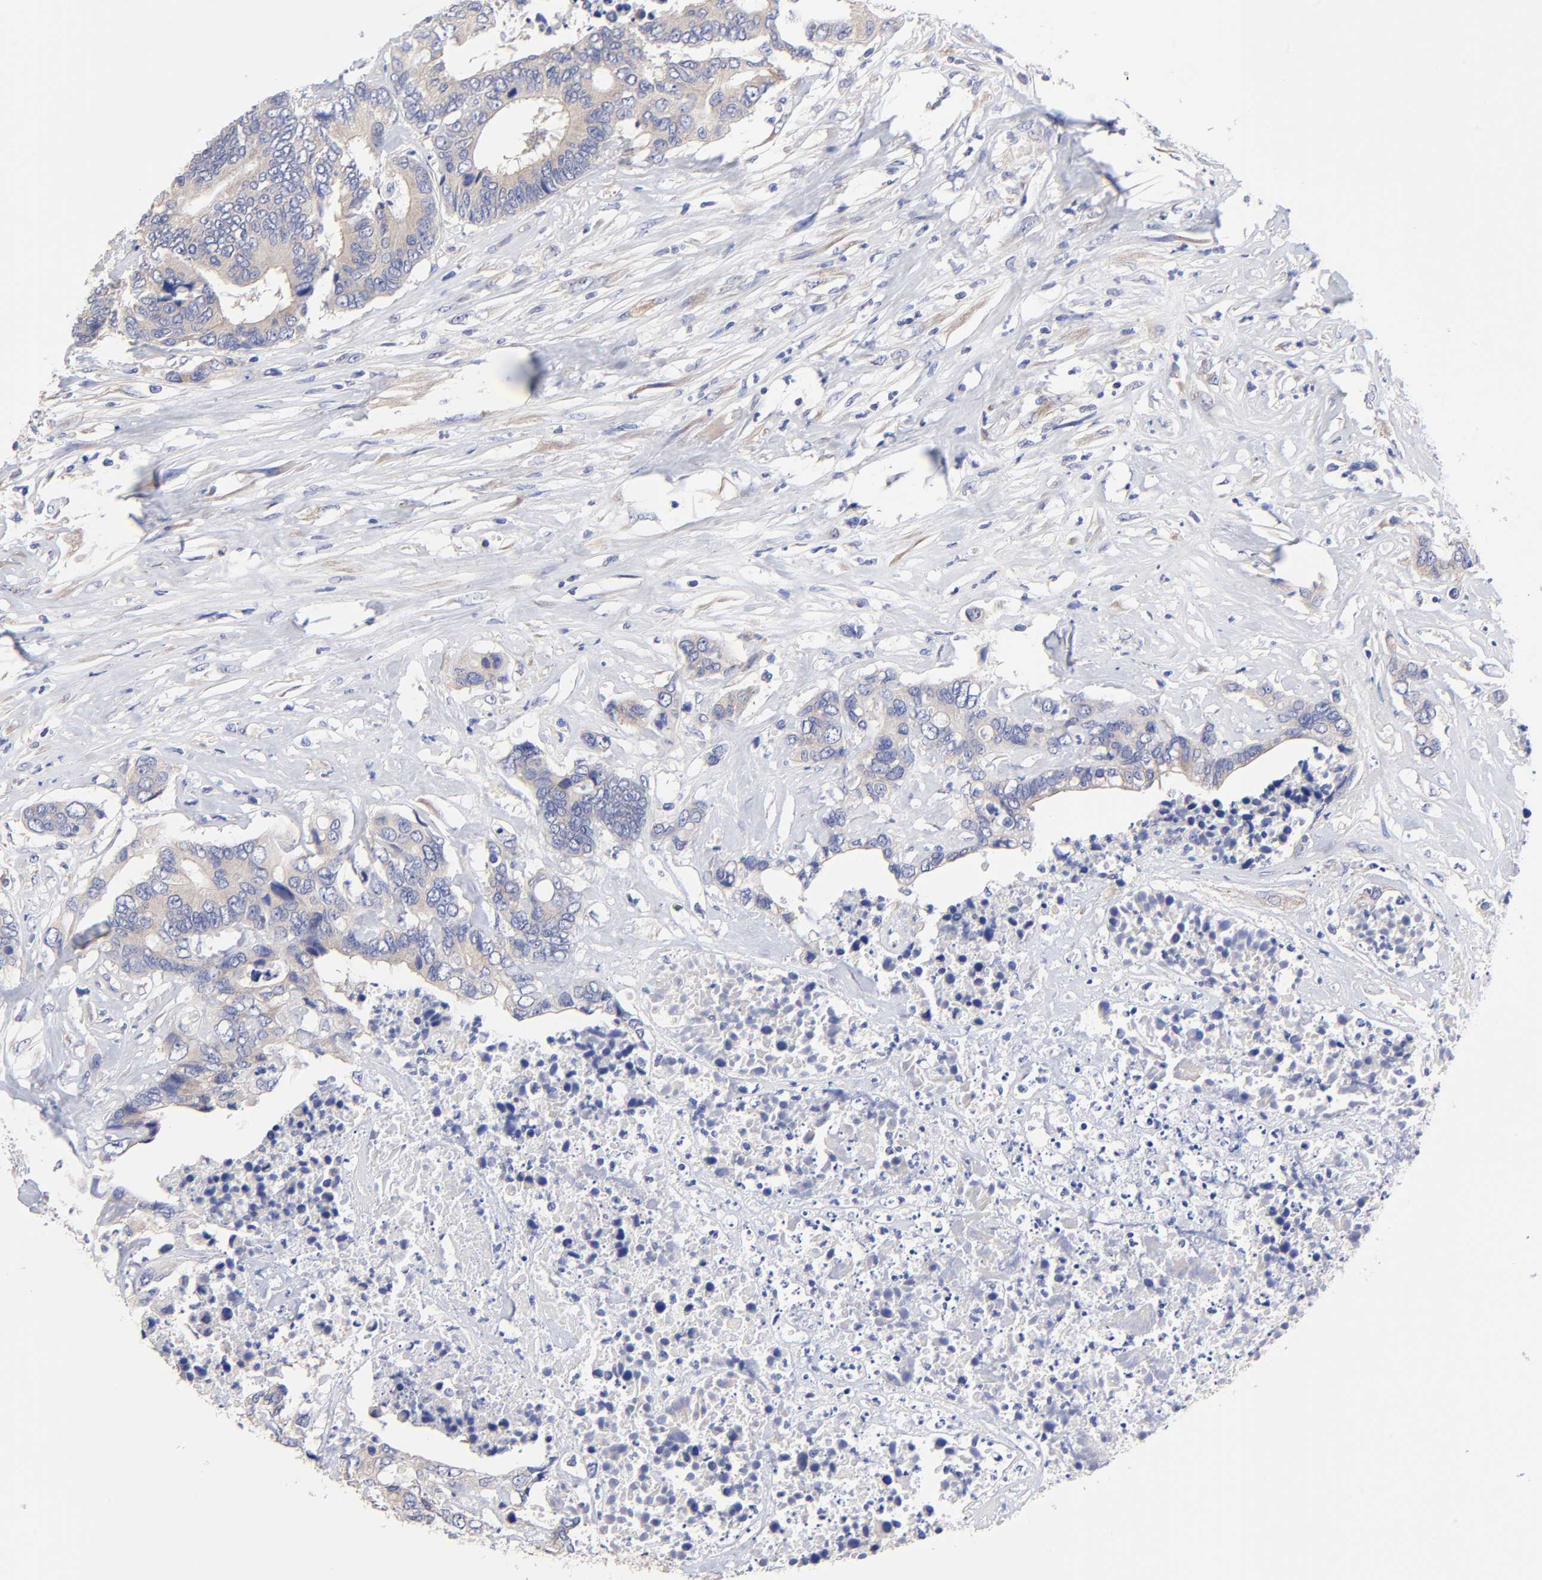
{"staining": {"intensity": "weak", "quantity": ">75%", "location": "cytoplasmic/membranous"}, "tissue": "colorectal cancer", "cell_type": "Tumor cells", "image_type": "cancer", "snomed": [{"axis": "morphology", "description": "Adenocarcinoma, NOS"}, {"axis": "topography", "description": "Rectum"}], "caption": "This histopathology image reveals colorectal cancer (adenocarcinoma) stained with immunohistochemistry to label a protein in brown. The cytoplasmic/membranous of tumor cells show weak positivity for the protein. Nuclei are counter-stained blue.", "gene": "TNFRSF13C", "patient": {"sex": "male", "age": 55}}